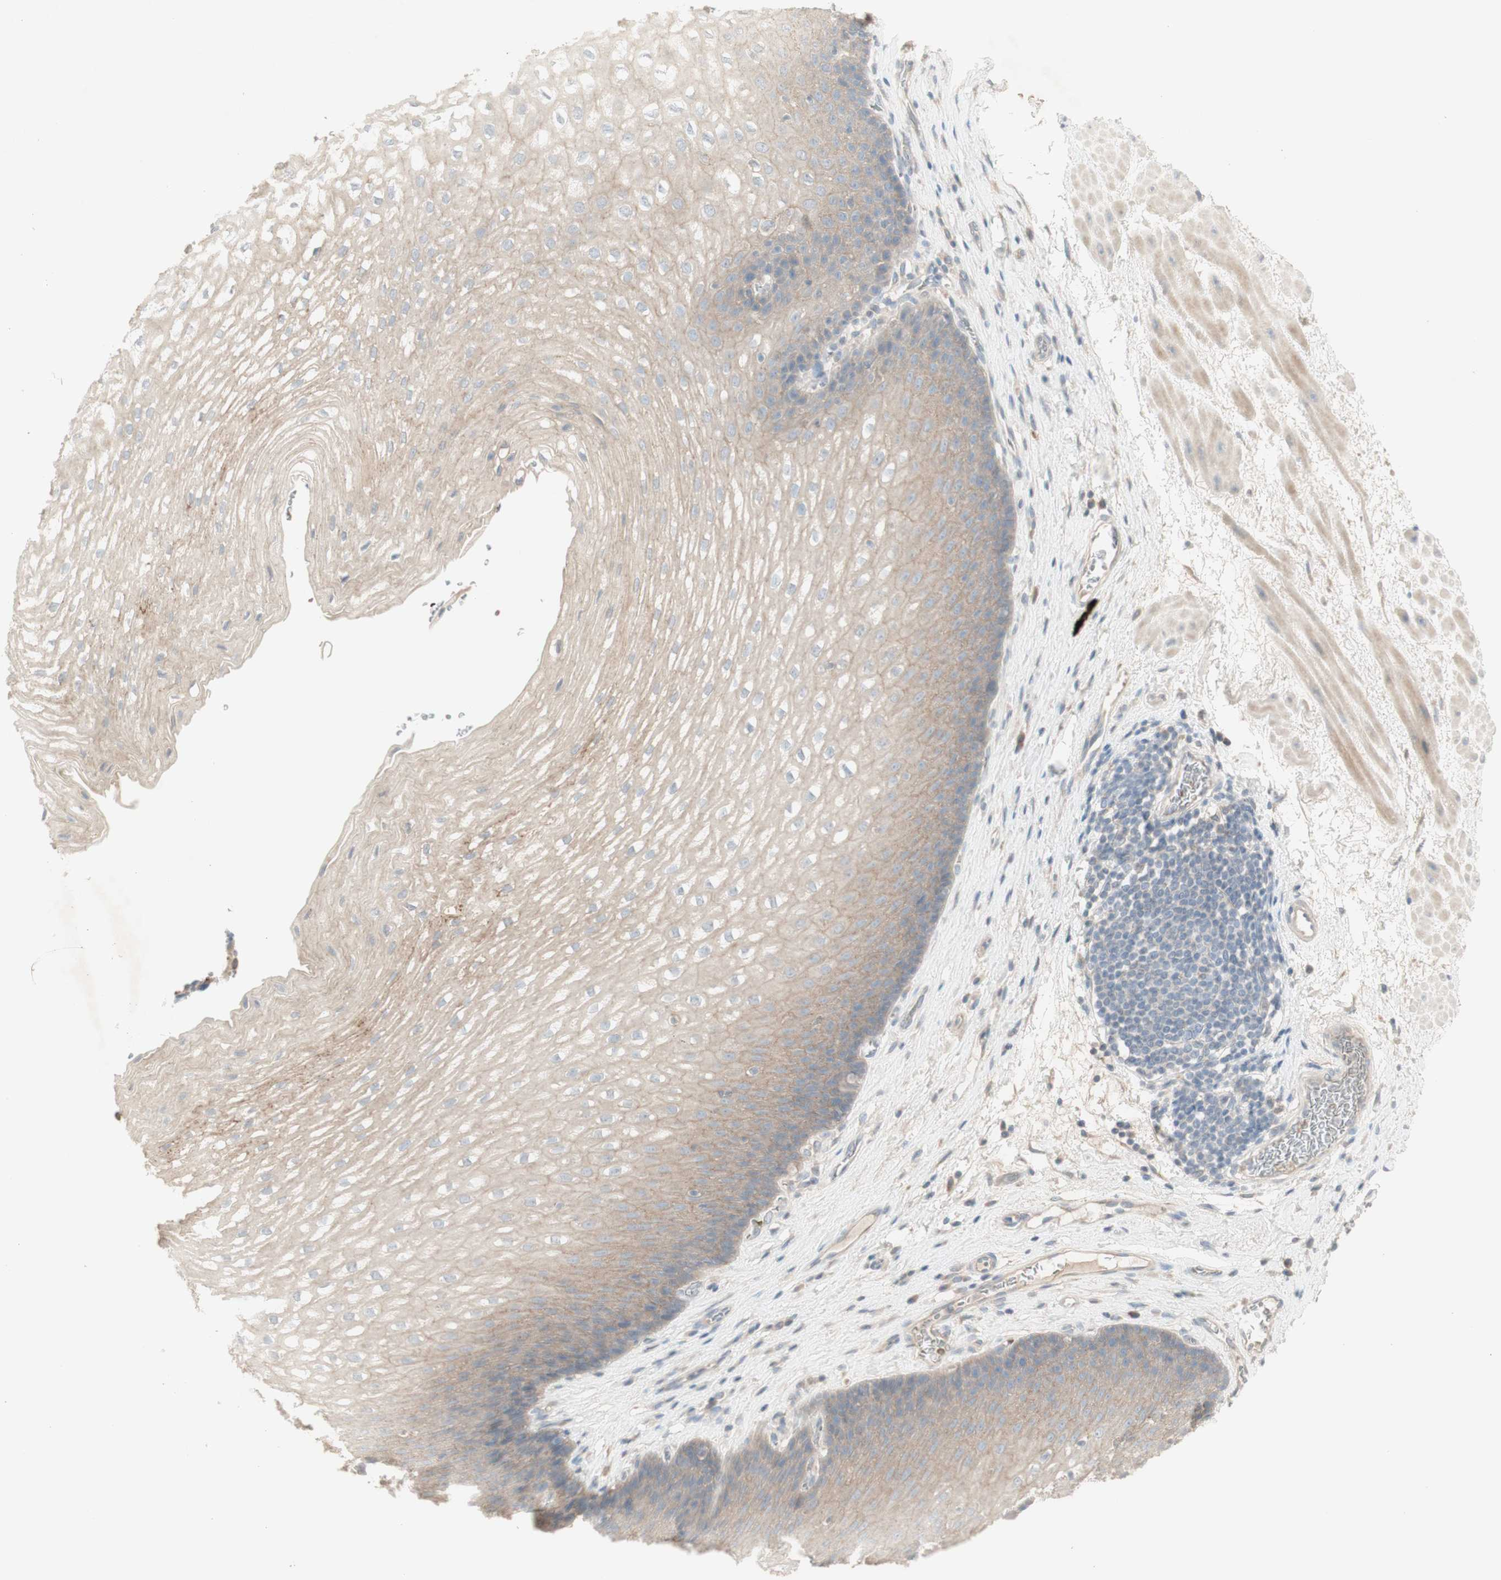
{"staining": {"intensity": "weak", "quantity": ">75%", "location": "cytoplasmic/membranous"}, "tissue": "esophagus", "cell_type": "Squamous epithelial cells", "image_type": "normal", "snomed": [{"axis": "morphology", "description": "Normal tissue, NOS"}, {"axis": "topography", "description": "Esophagus"}], "caption": "Immunohistochemical staining of unremarkable esophagus shows >75% levels of weak cytoplasmic/membranous protein expression in approximately >75% of squamous epithelial cells. Nuclei are stained in blue.", "gene": "PTGER4", "patient": {"sex": "male", "age": 48}}